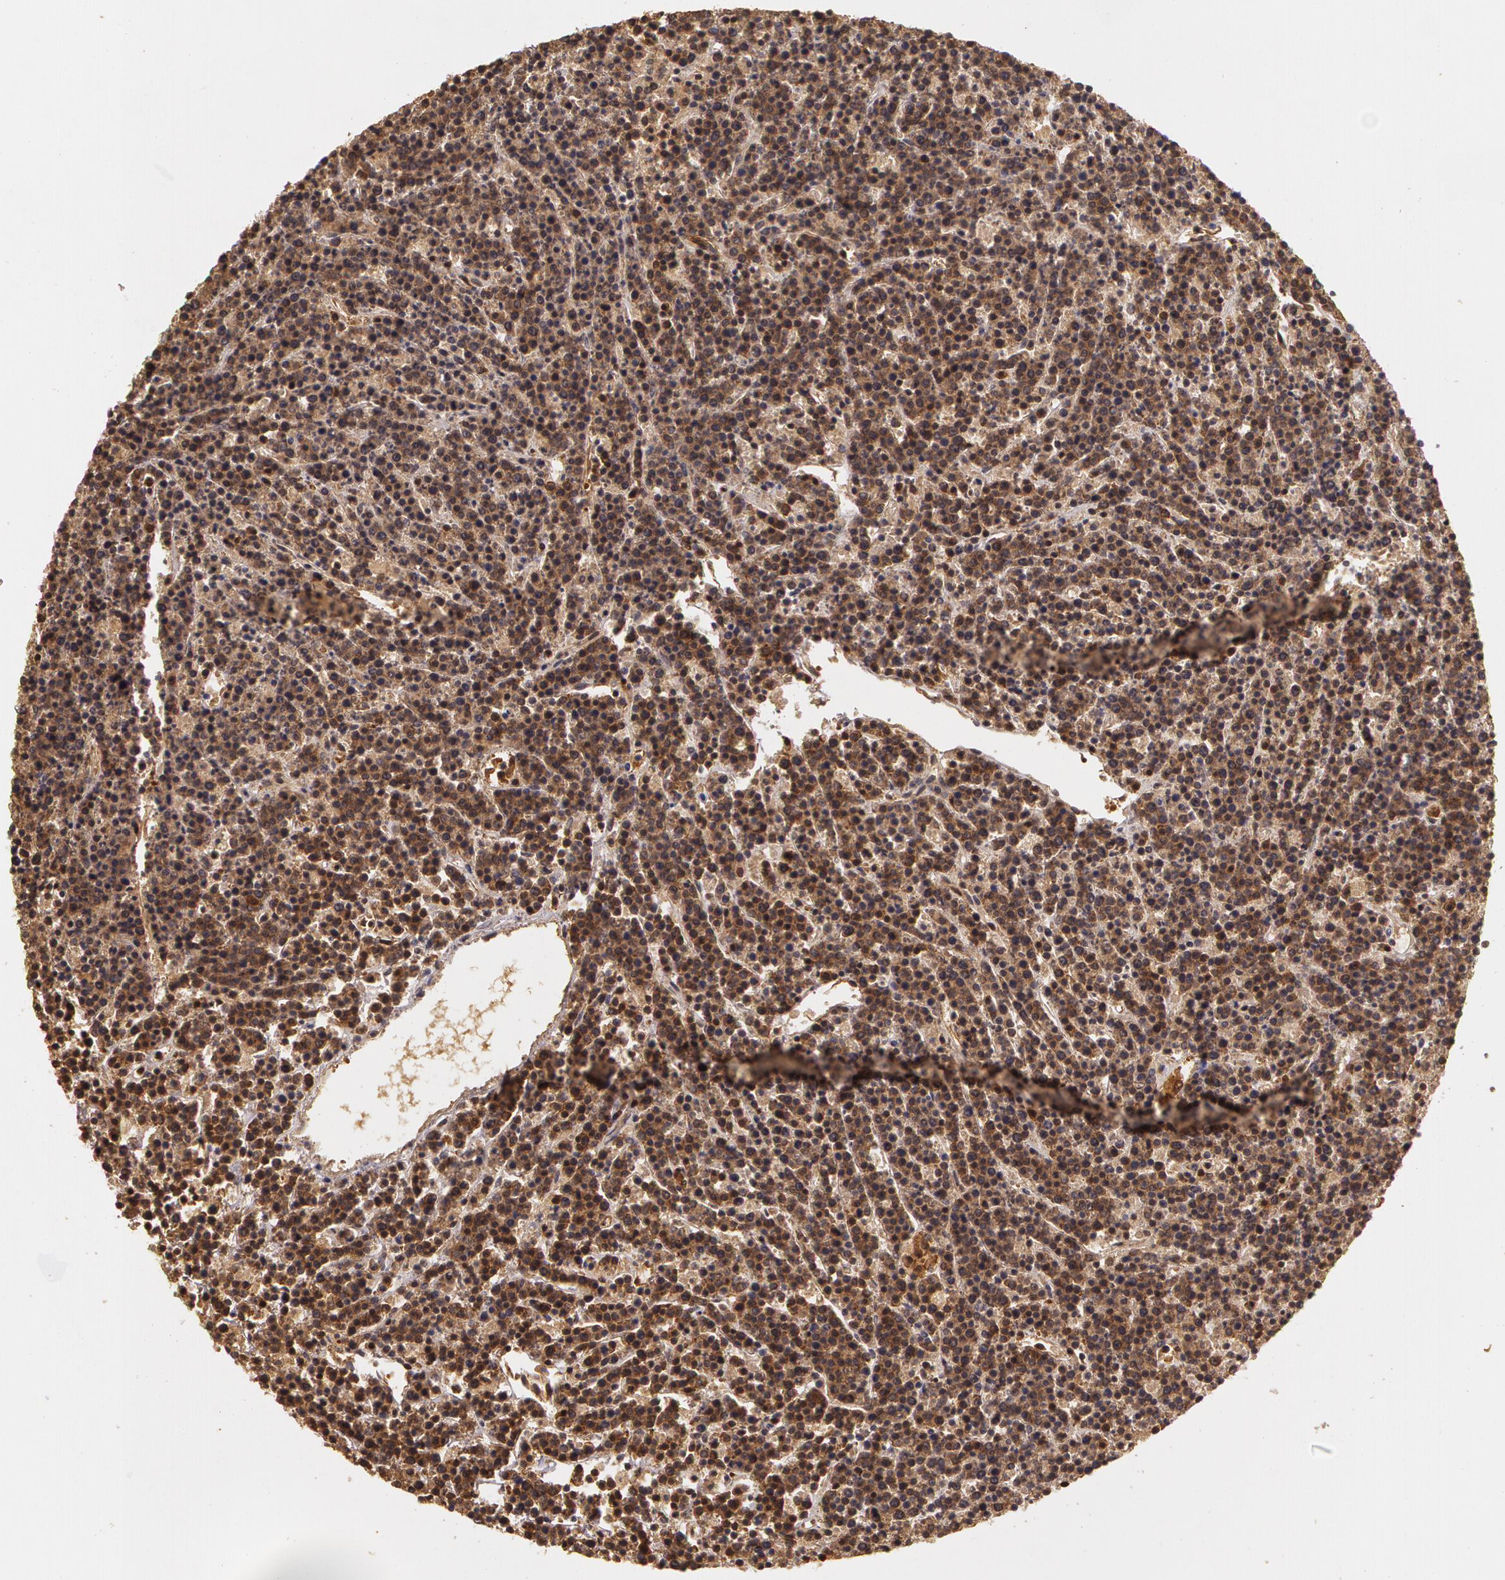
{"staining": {"intensity": "strong", "quantity": ">75%", "location": "cytoplasmic/membranous"}, "tissue": "lymphoma", "cell_type": "Tumor cells", "image_type": "cancer", "snomed": [{"axis": "morphology", "description": "Malignant lymphoma, non-Hodgkin's type, High grade"}, {"axis": "topography", "description": "Ovary"}], "caption": "Immunohistochemistry (IHC) (DAB (3,3'-diaminobenzidine)) staining of human lymphoma reveals strong cytoplasmic/membranous protein positivity in about >75% of tumor cells. (DAB (3,3'-diaminobenzidine) = brown stain, brightfield microscopy at high magnification).", "gene": "ASCC2", "patient": {"sex": "female", "age": 56}}